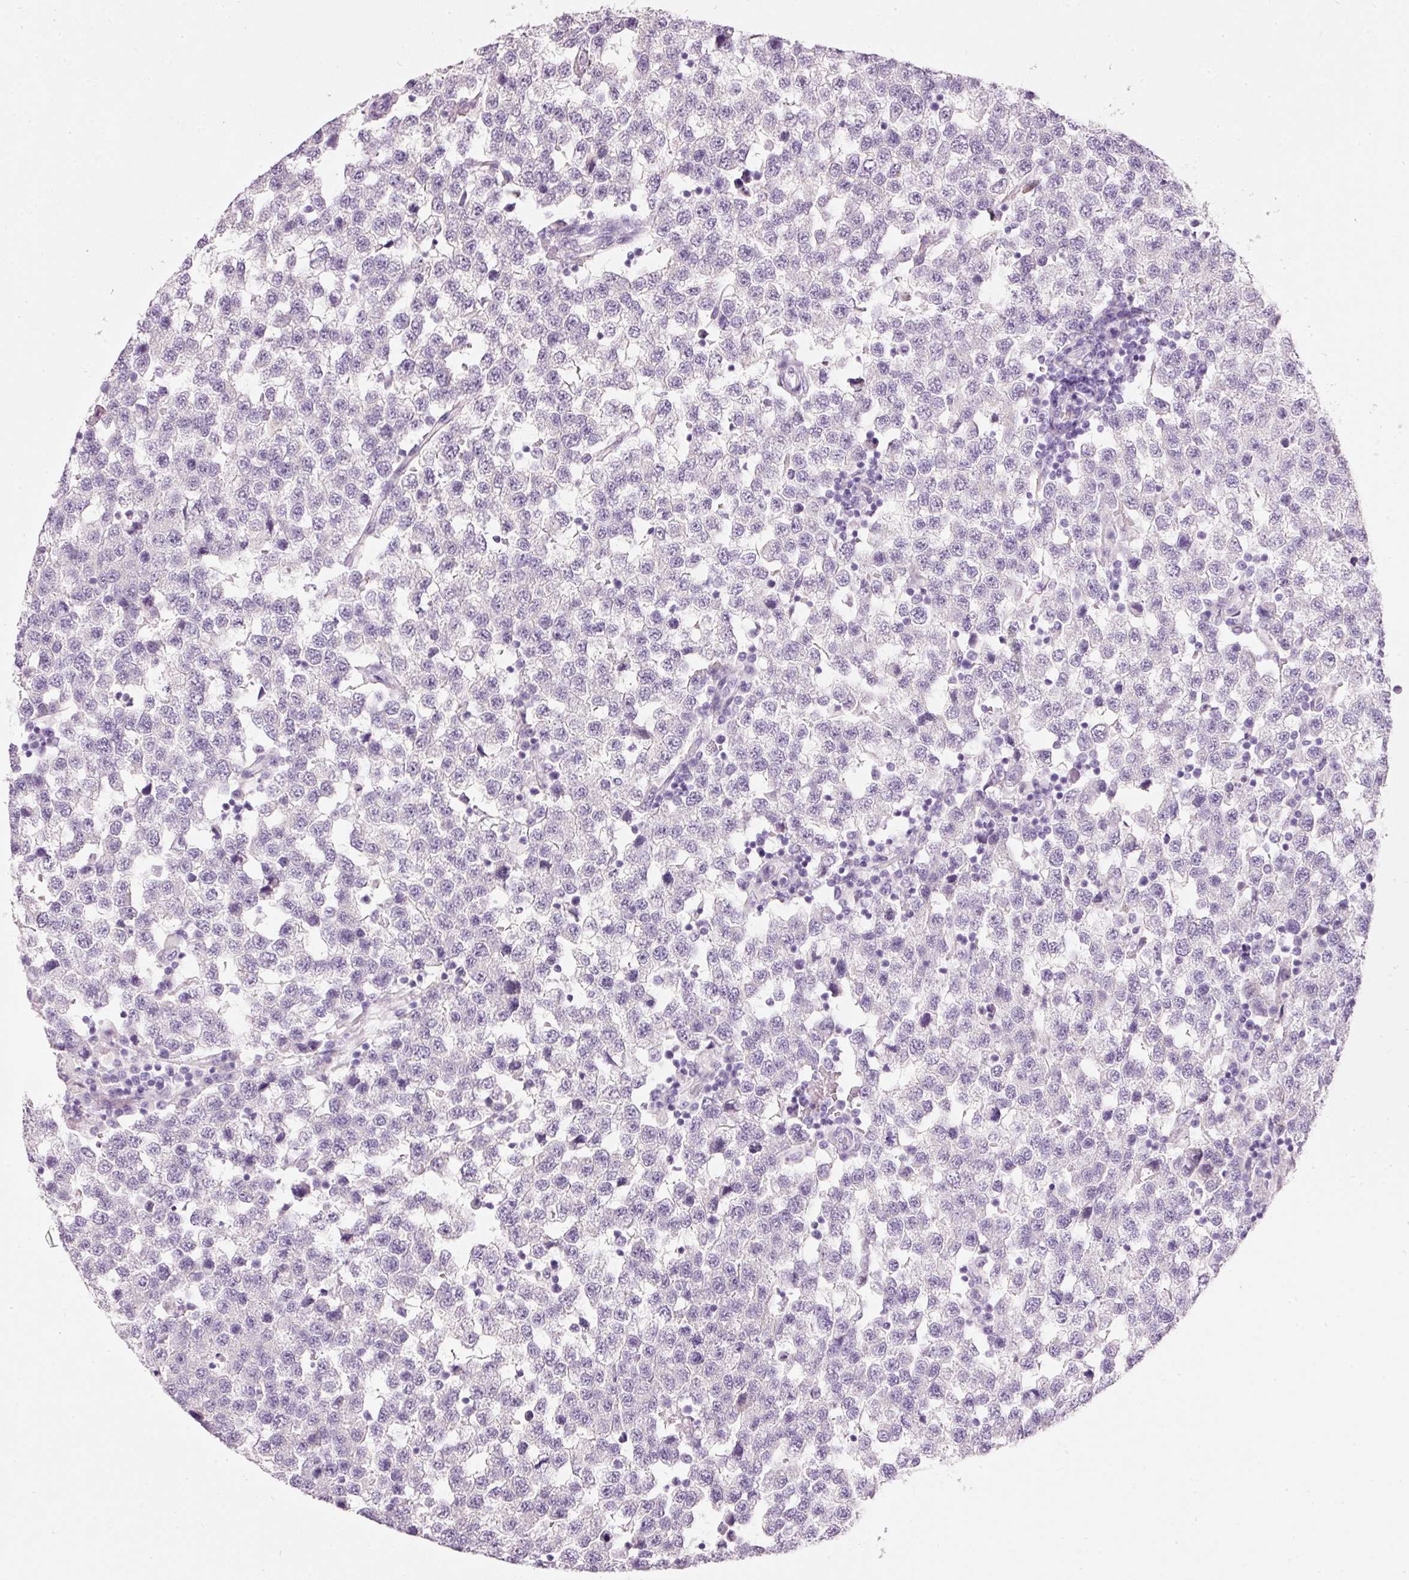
{"staining": {"intensity": "negative", "quantity": "none", "location": "none"}, "tissue": "testis cancer", "cell_type": "Tumor cells", "image_type": "cancer", "snomed": [{"axis": "morphology", "description": "Seminoma, NOS"}, {"axis": "topography", "description": "Testis"}], "caption": "Immunohistochemical staining of testis seminoma shows no significant staining in tumor cells.", "gene": "PDXDC1", "patient": {"sex": "male", "age": 34}}